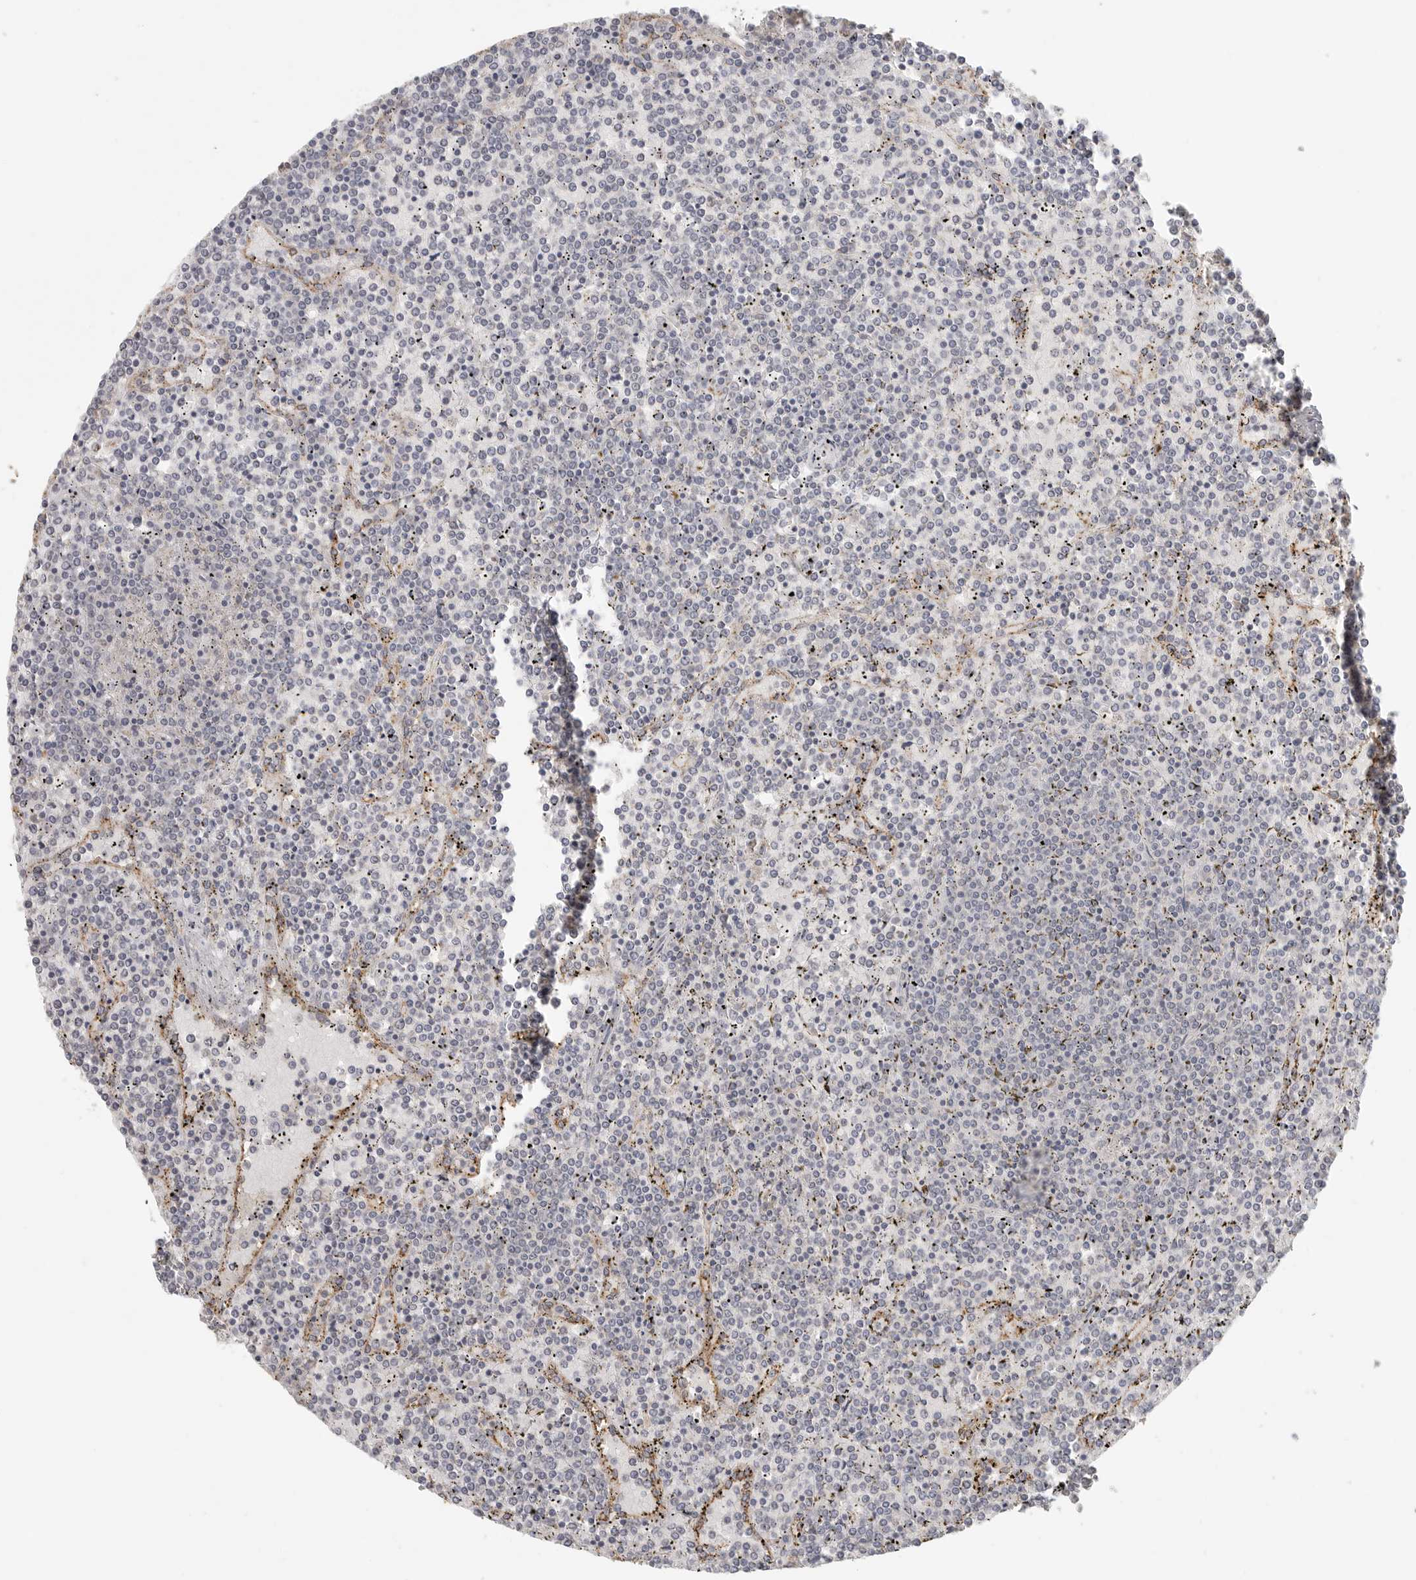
{"staining": {"intensity": "negative", "quantity": "none", "location": "none"}, "tissue": "lymphoma", "cell_type": "Tumor cells", "image_type": "cancer", "snomed": [{"axis": "morphology", "description": "Malignant lymphoma, non-Hodgkin's type, Low grade"}, {"axis": "topography", "description": "Spleen"}], "caption": "IHC histopathology image of lymphoma stained for a protein (brown), which demonstrates no expression in tumor cells.", "gene": "SLC25A36", "patient": {"sex": "female", "age": 19}}